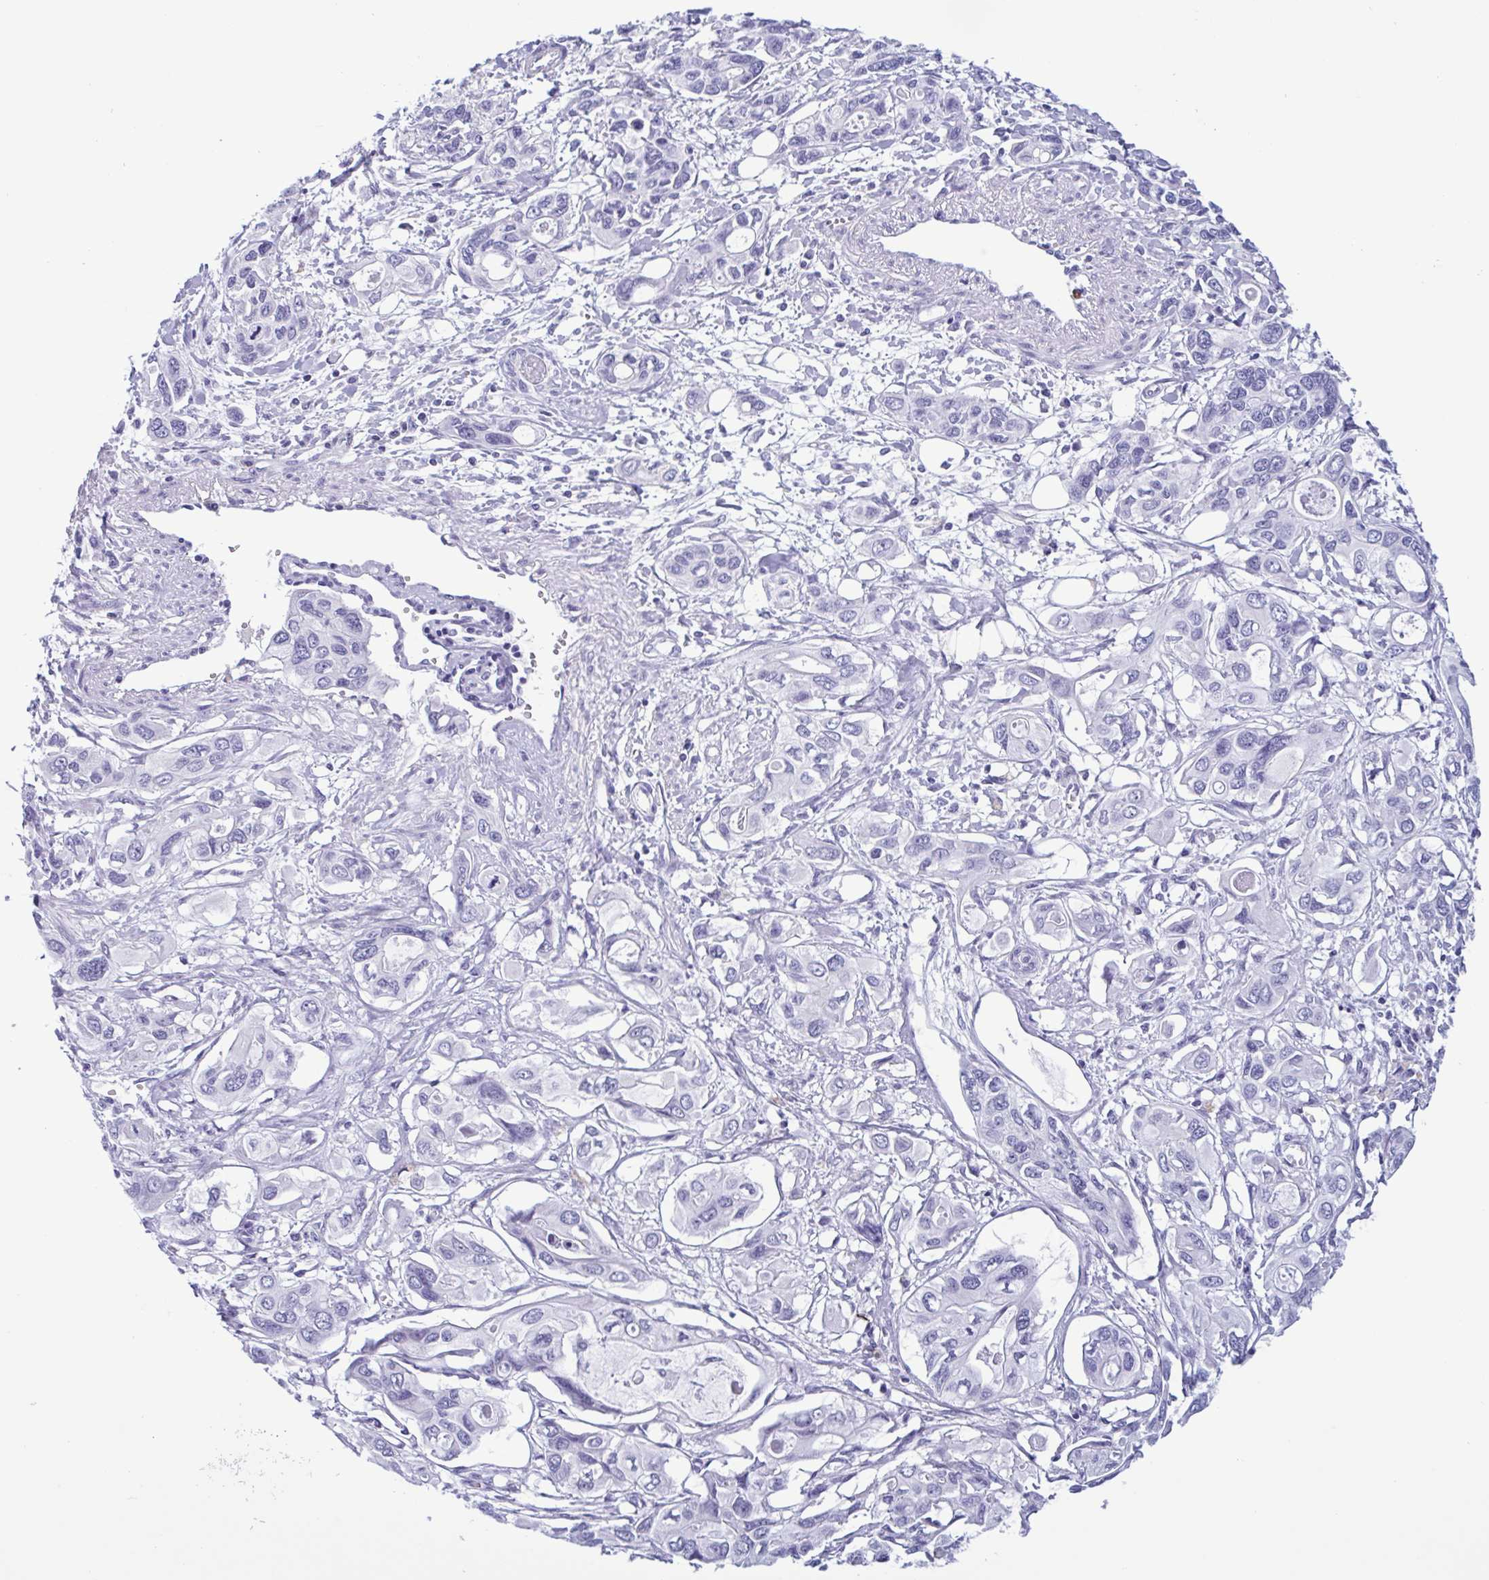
{"staining": {"intensity": "negative", "quantity": "none", "location": "none"}, "tissue": "pancreatic cancer", "cell_type": "Tumor cells", "image_type": "cancer", "snomed": [{"axis": "morphology", "description": "Adenocarcinoma, NOS"}, {"axis": "topography", "description": "Pancreas"}], "caption": "Immunohistochemistry micrograph of neoplastic tissue: human pancreatic adenocarcinoma stained with DAB (3,3'-diaminobenzidine) reveals no significant protein staining in tumor cells.", "gene": "INAFM1", "patient": {"sex": "male", "age": 60}}